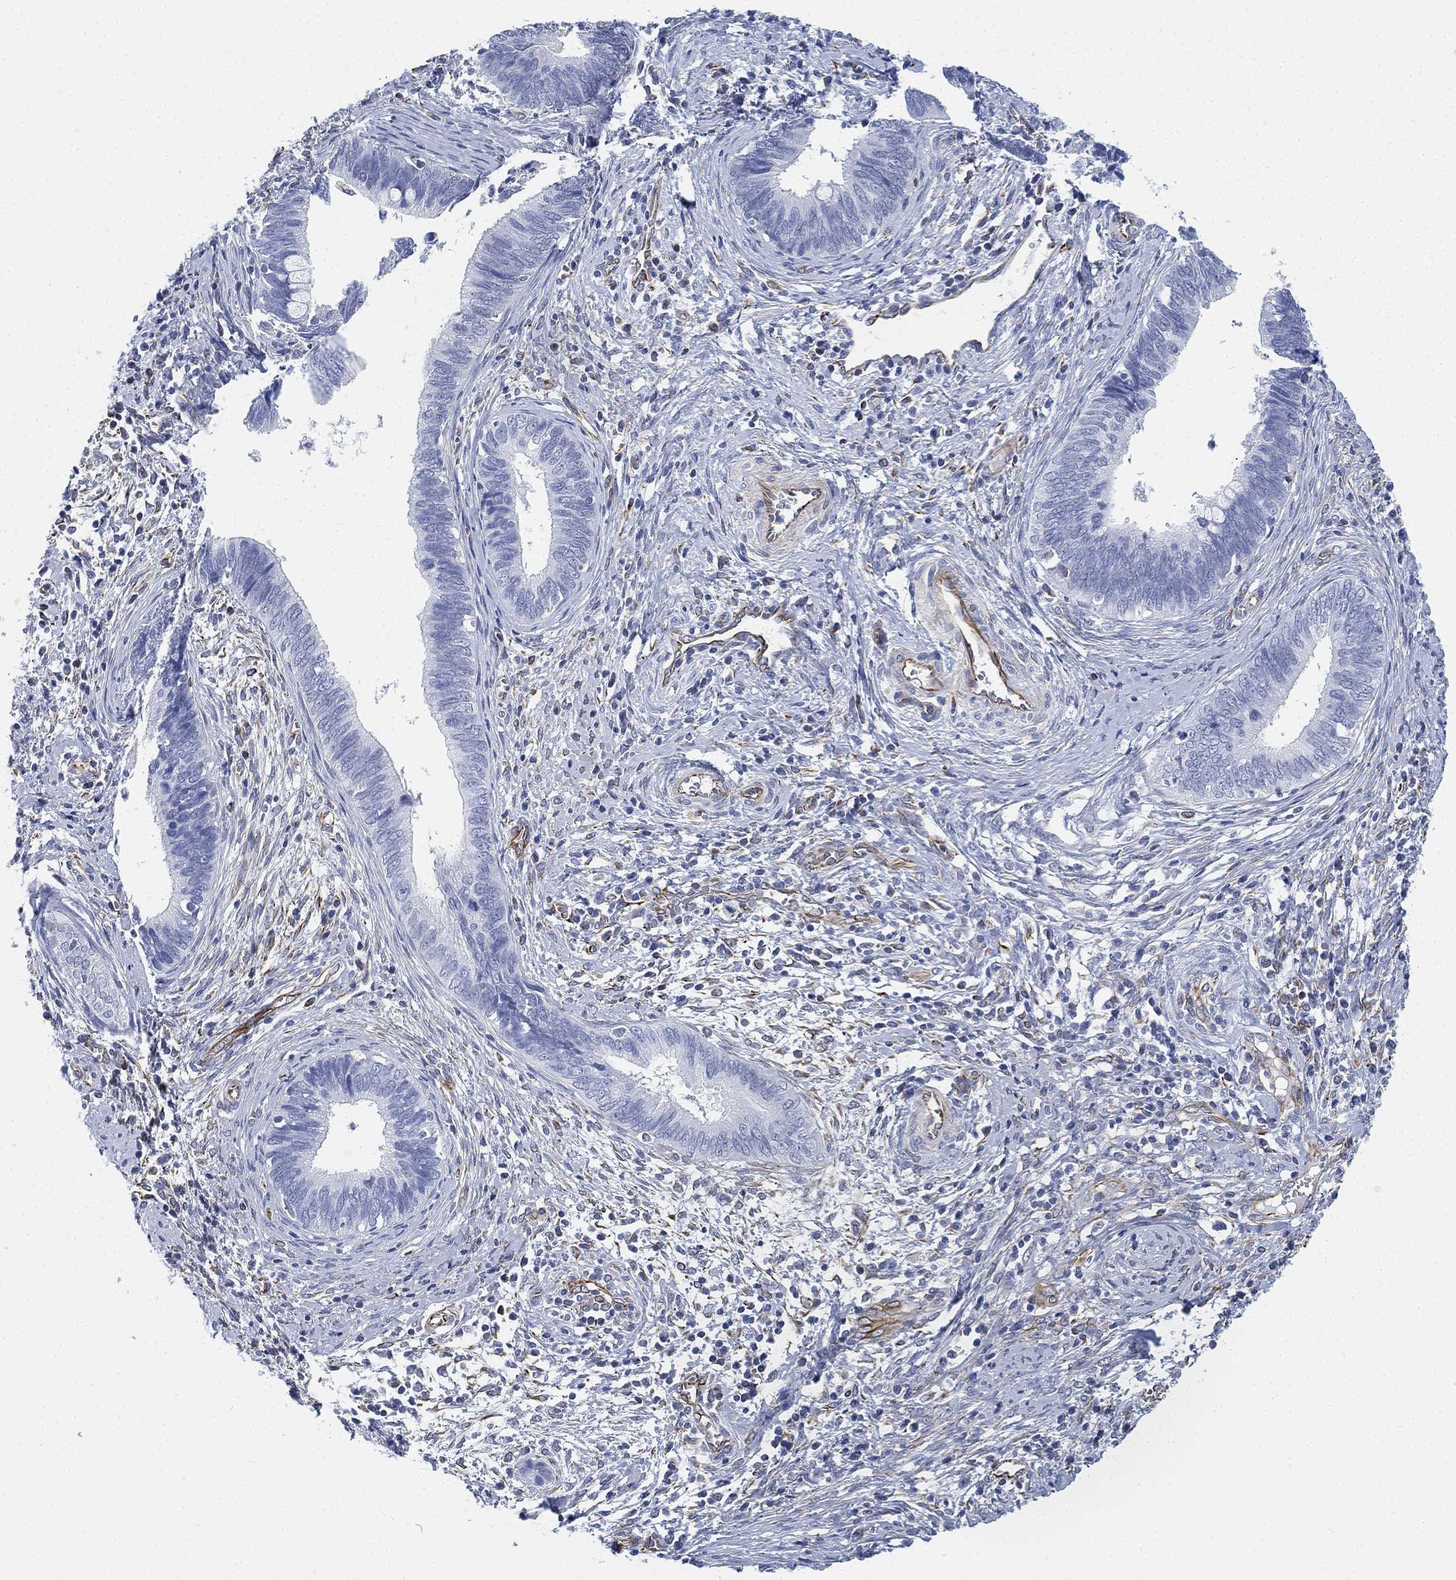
{"staining": {"intensity": "negative", "quantity": "none", "location": "none"}, "tissue": "cervical cancer", "cell_type": "Tumor cells", "image_type": "cancer", "snomed": [{"axis": "morphology", "description": "Adenocarcinoma, NOS"}, {"axis": "topography", "description": "Cervix"}], "caption": "Immunohistochemistry micrograph of cervical cancer (adenocarcinoma) stained for a protein (brown), which demonstrates no staining in tumor cells. (DAB IHC, high magnification).", "gene": "PSKH2", "patient": {"sex": "female", "age": 42}}